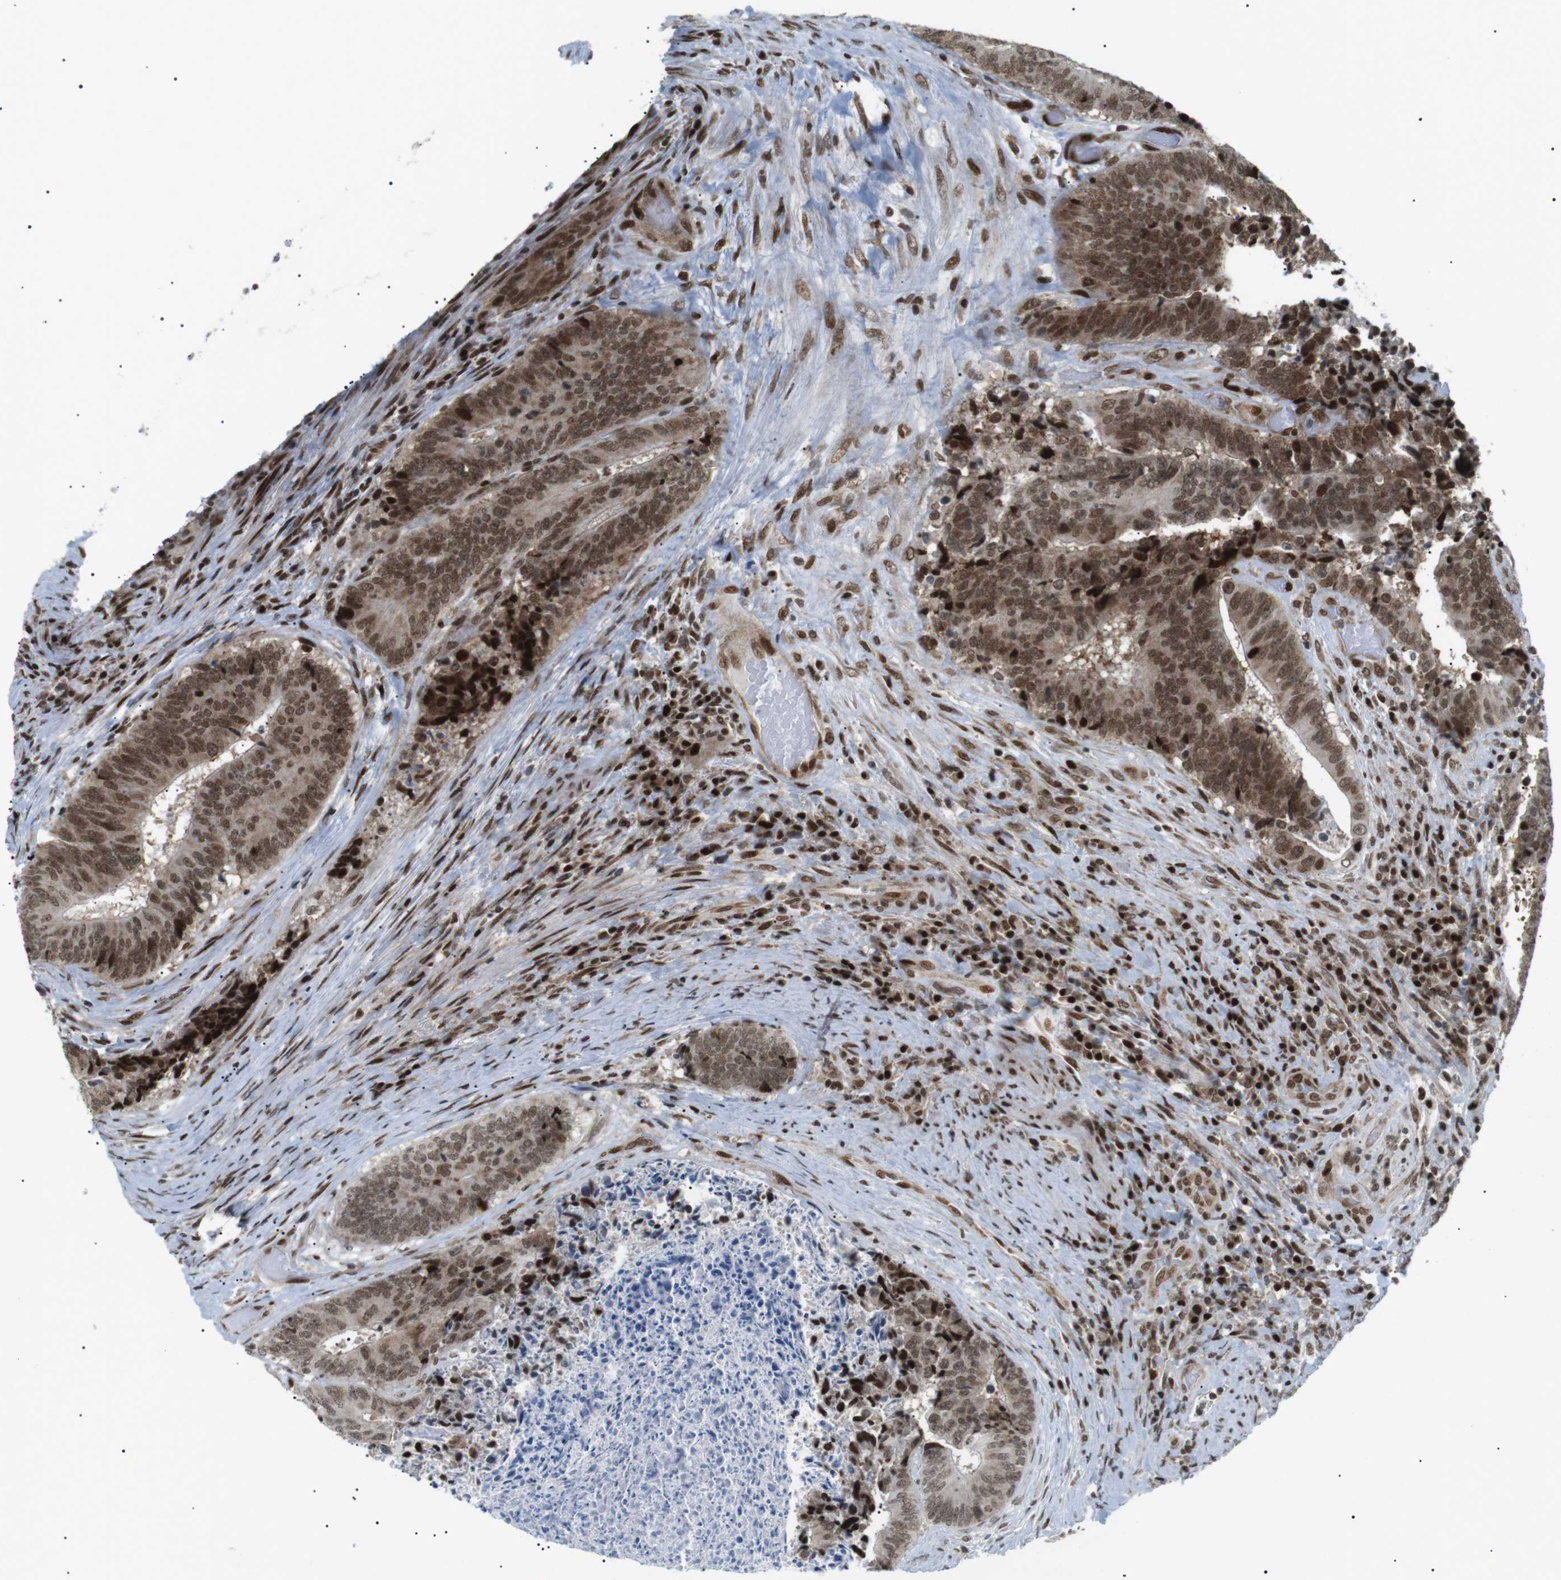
{"staining": {"intensity": "moderate", "quantity": ">75%", "location": "cytoplasmic/membranous,nuclear"}, "tissue": "colorectal cancer", "cell_type": "Tumor cells", "image_type": "cancer", "snomed": [{"axis": "morphology", "description": "Adenocarcinoma, NOS"}, {"axis": "topography", "description": "Rectum"}], "caption": "Adenocarcinoma (colorectal) stained with immunohistochemistry (IHC) shows moderate cytoplasmic/membranous and nuclear positivity in approximately >75% of tumor cells.", "gene": "CDC27", "patient": {"sex": "male", "age": 72}}